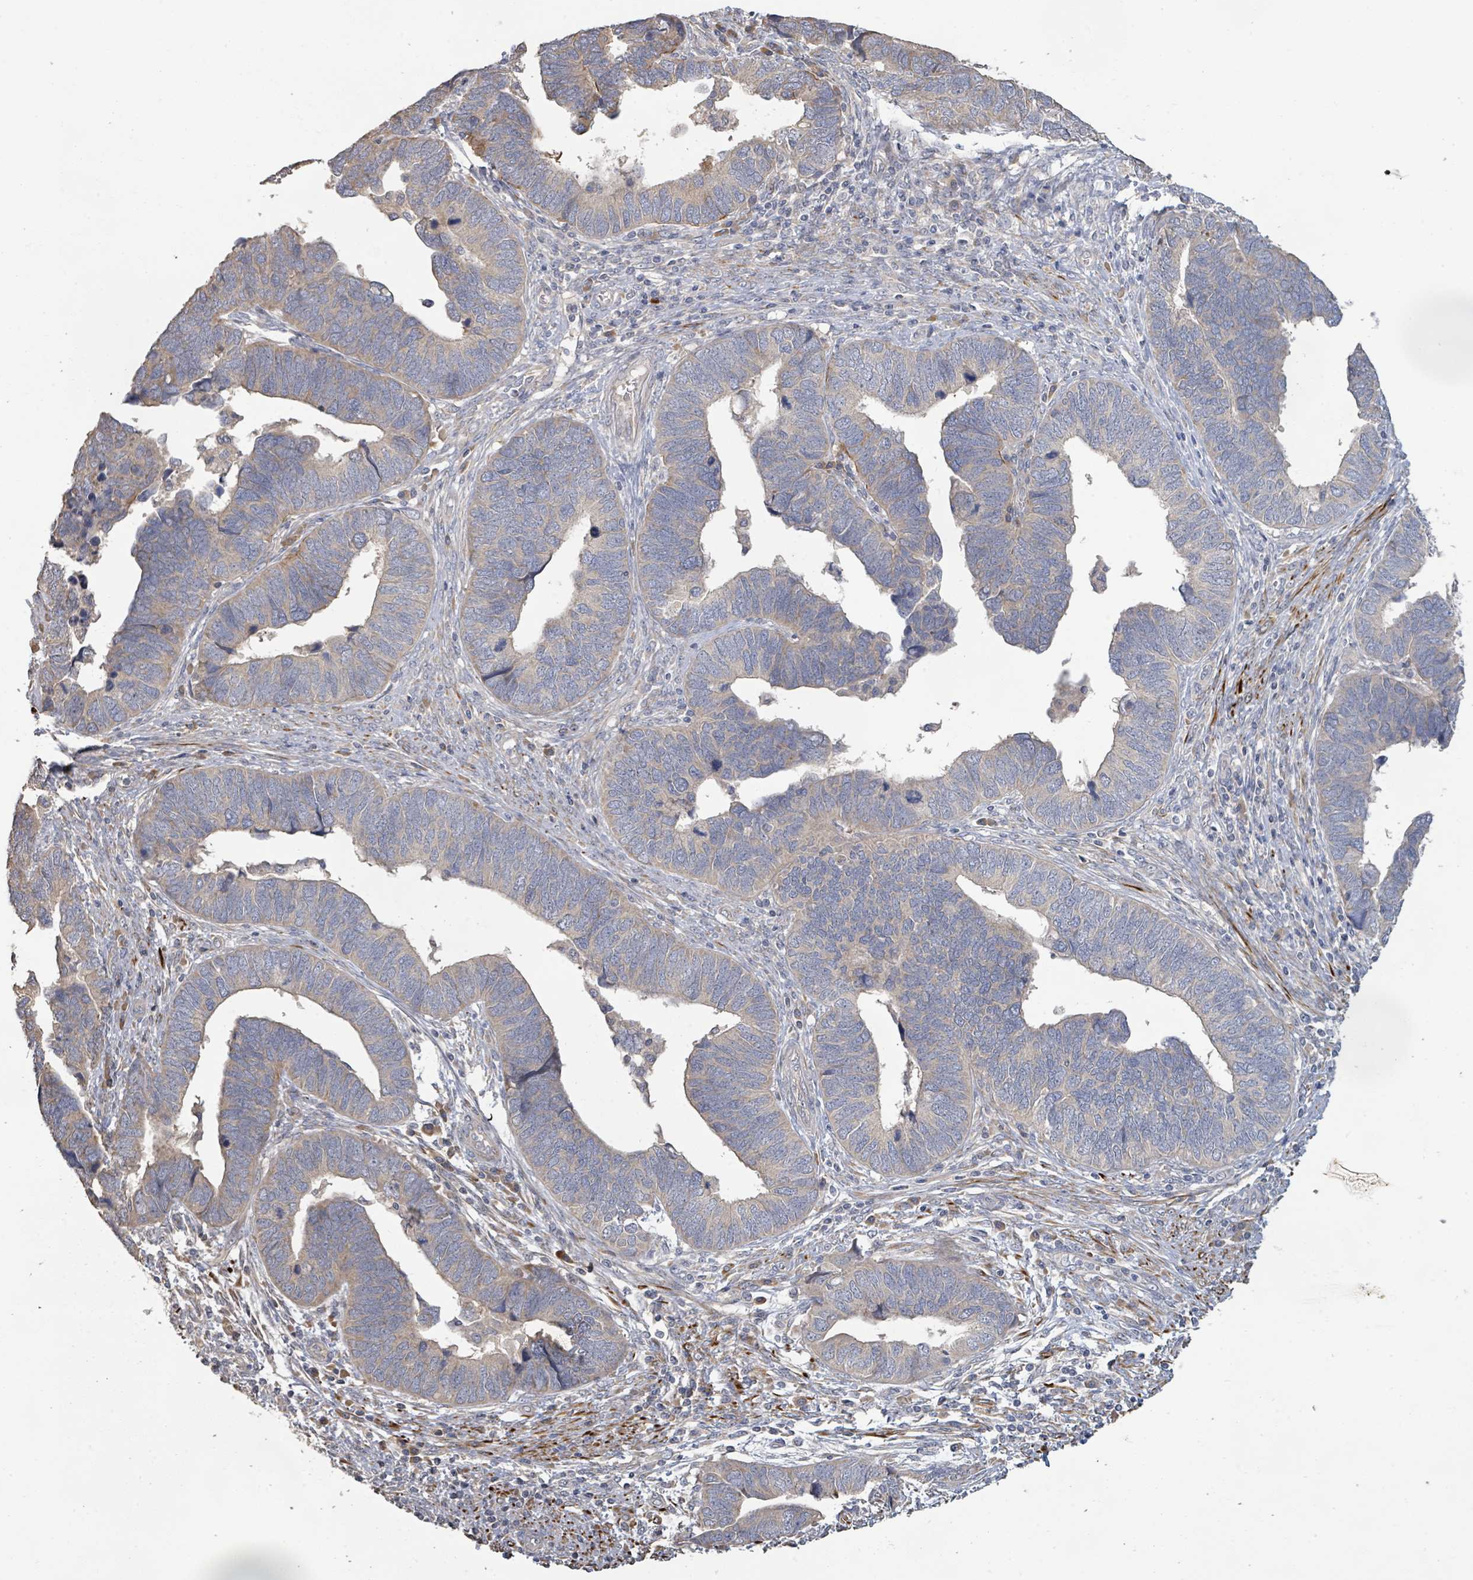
{"staining": {"intensity": "moderate", "quantity": "<25%", "location": "cytoplasmic/membranous"}, "tissue": "endometrial cancer", "cell_type": "Tumor cells", "image_type": "cancer", "snomed": [{"axis": "morphology", "description": "Adenocarcinoma, NOS"}, {"axis": "topography", "description": "Endometrium"}], "caption": "Endometrial cancer stained with a brown dye shows moderate cytoplasmic/membranous positive positivity in approximately <25% of tumor cells.", "gene": "KCNS2", "patient": {"sex": "female", "age": 79}}